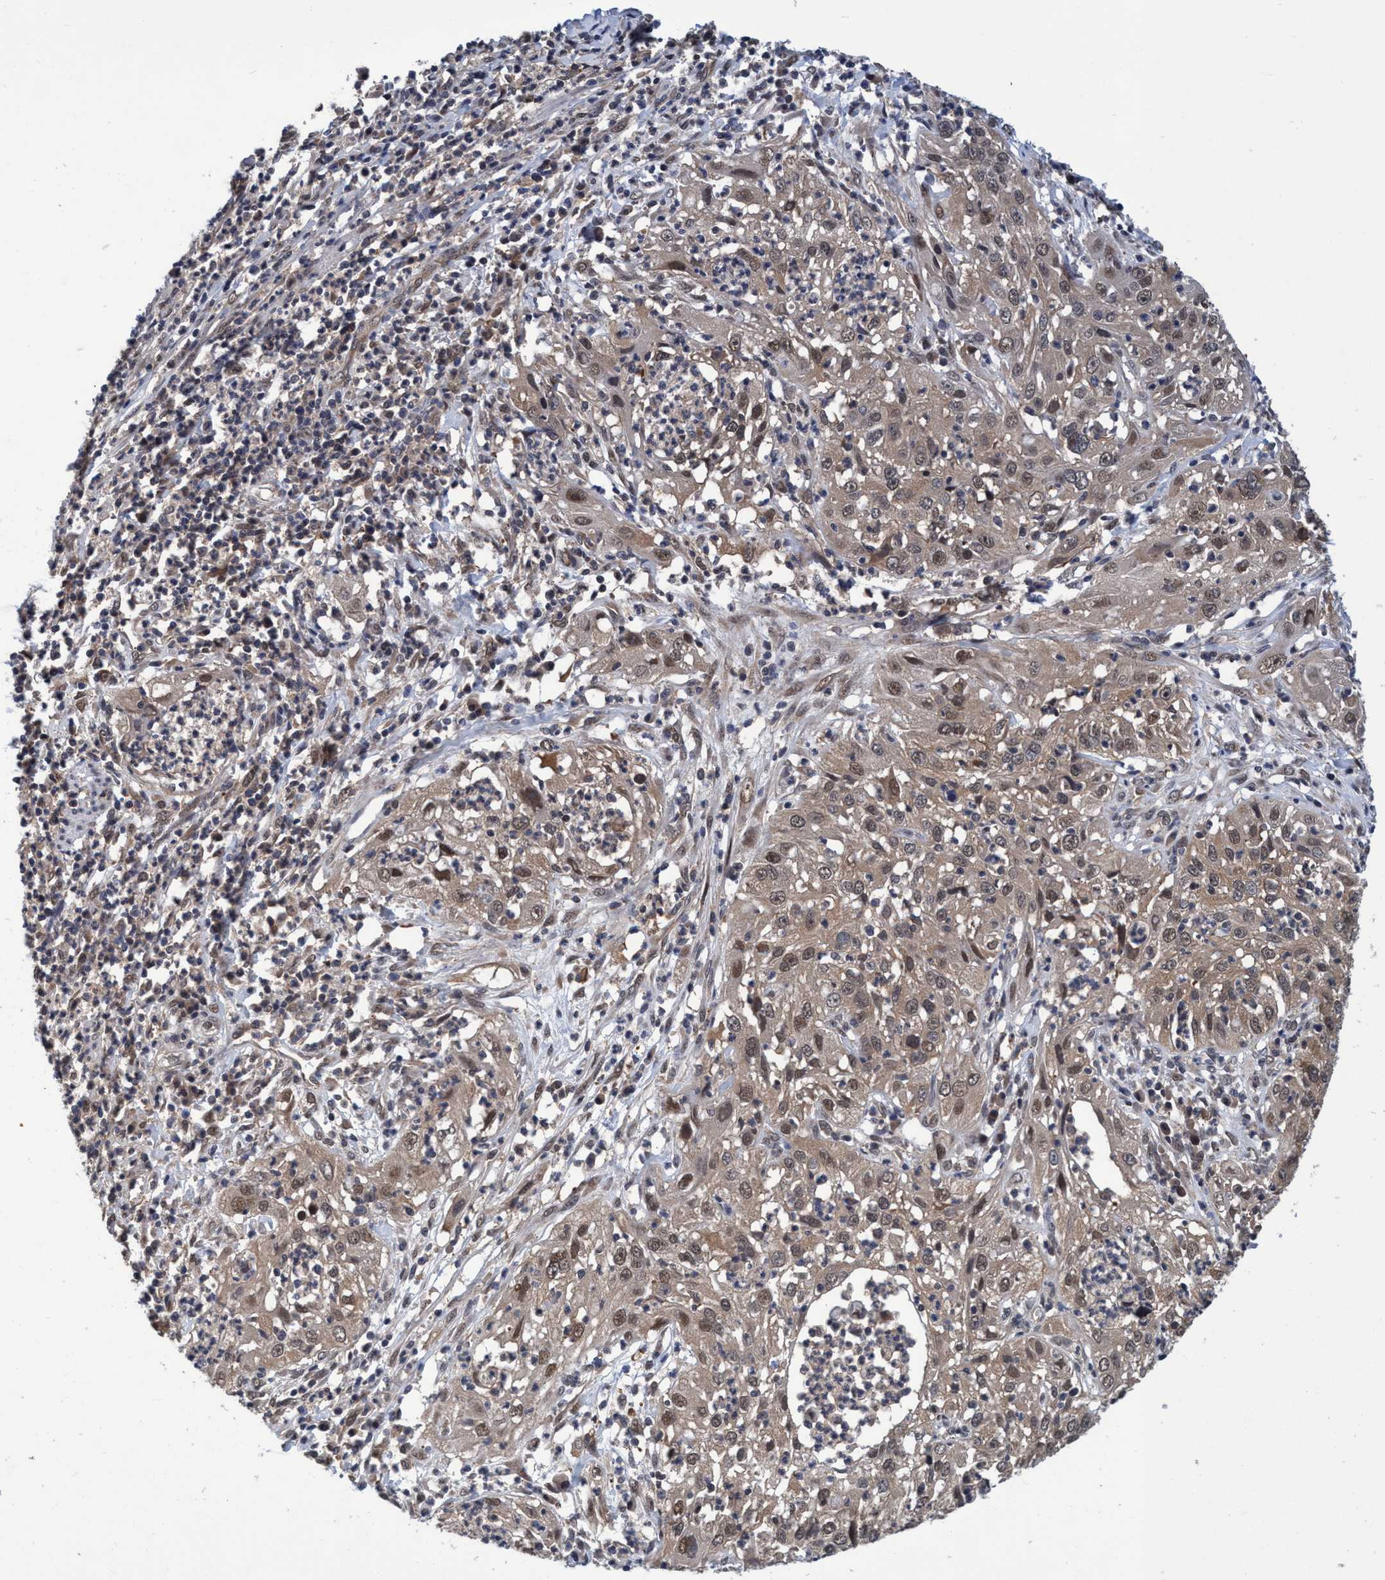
{"staining": {"intensity": "weak", "quantity": ">75%", "location": "cytoplasmic/membranous,nuclear"}, "tissue": "cervical cancer", "cell_type": "Tumor cells", "image_type": "cancer", "snomed": [{"axis": "morphology", "description": "Squamous cell carcinoma, NOS"}, {"axis": "topography", "description": "Cervix"}], "caption": "Immunohistochemical staining of squamous cell carcinoma (cervical) reveals low levels of weak cytoplasmic/membranous and nuclear staining in about >75% of tumor cells.", "gene": "PSMD12", "patient": {"sex": "female", "age": 32}}